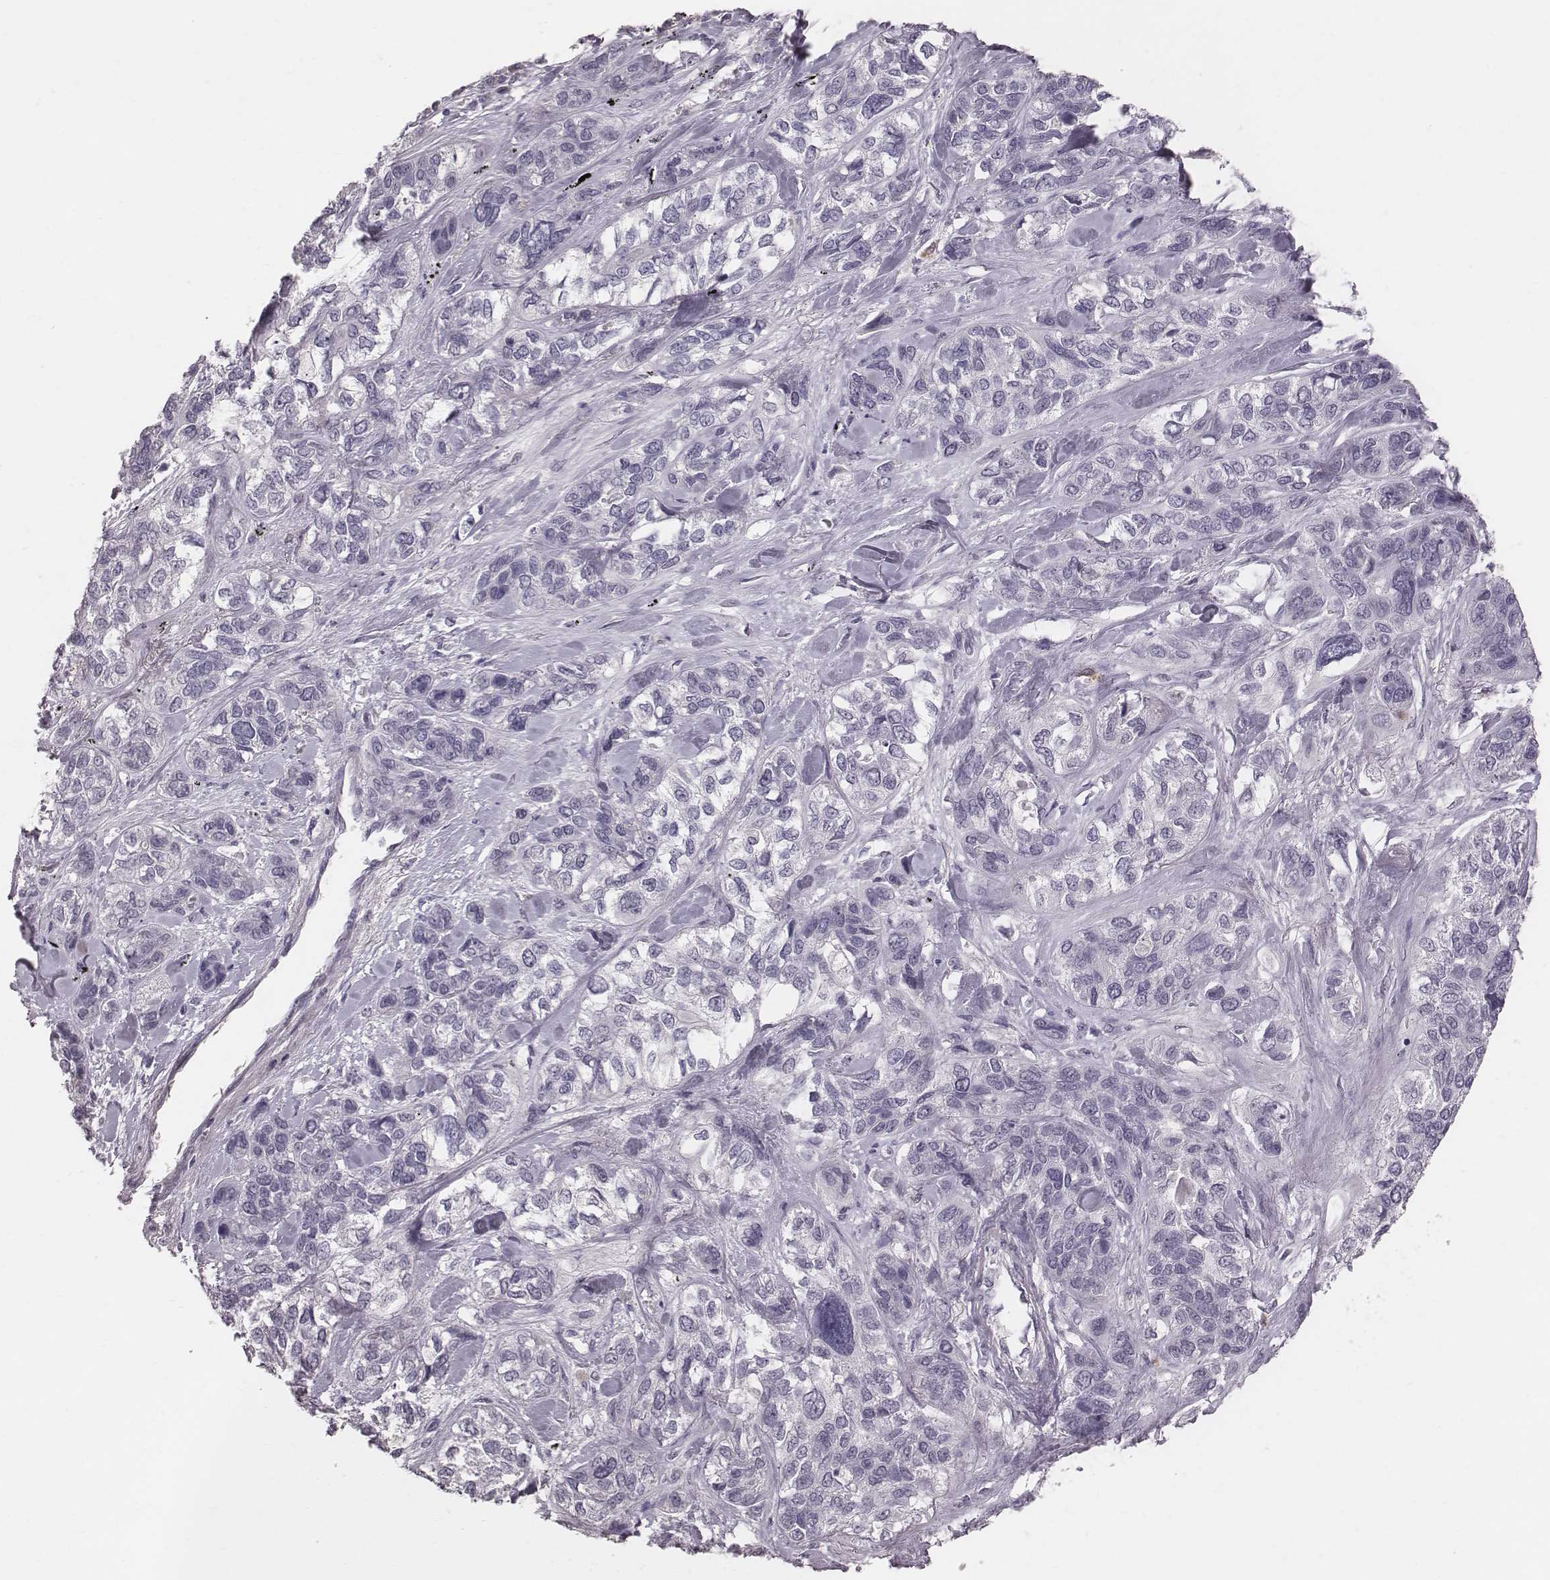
{"staining": {"intensity": "negative", "quantity": "none", "location": "none"}, "tissue": "lung cancer", "cell_type": "Tumor cells", "image_type": "cancer", "snomed": [{"axis": "morphology", "description": "Squamous cell carcinoma, NOS"}, {"axis": "topography", "description": "Lung"}], "caption": "A high-resolution image shows immunohistochemistry staining of lung cancer (squamous cell carcinoma), which demonstrates no significant positivity in tumor cells.", "gene": "CFTR", "patient": {"sex": "female", "age": 70}}